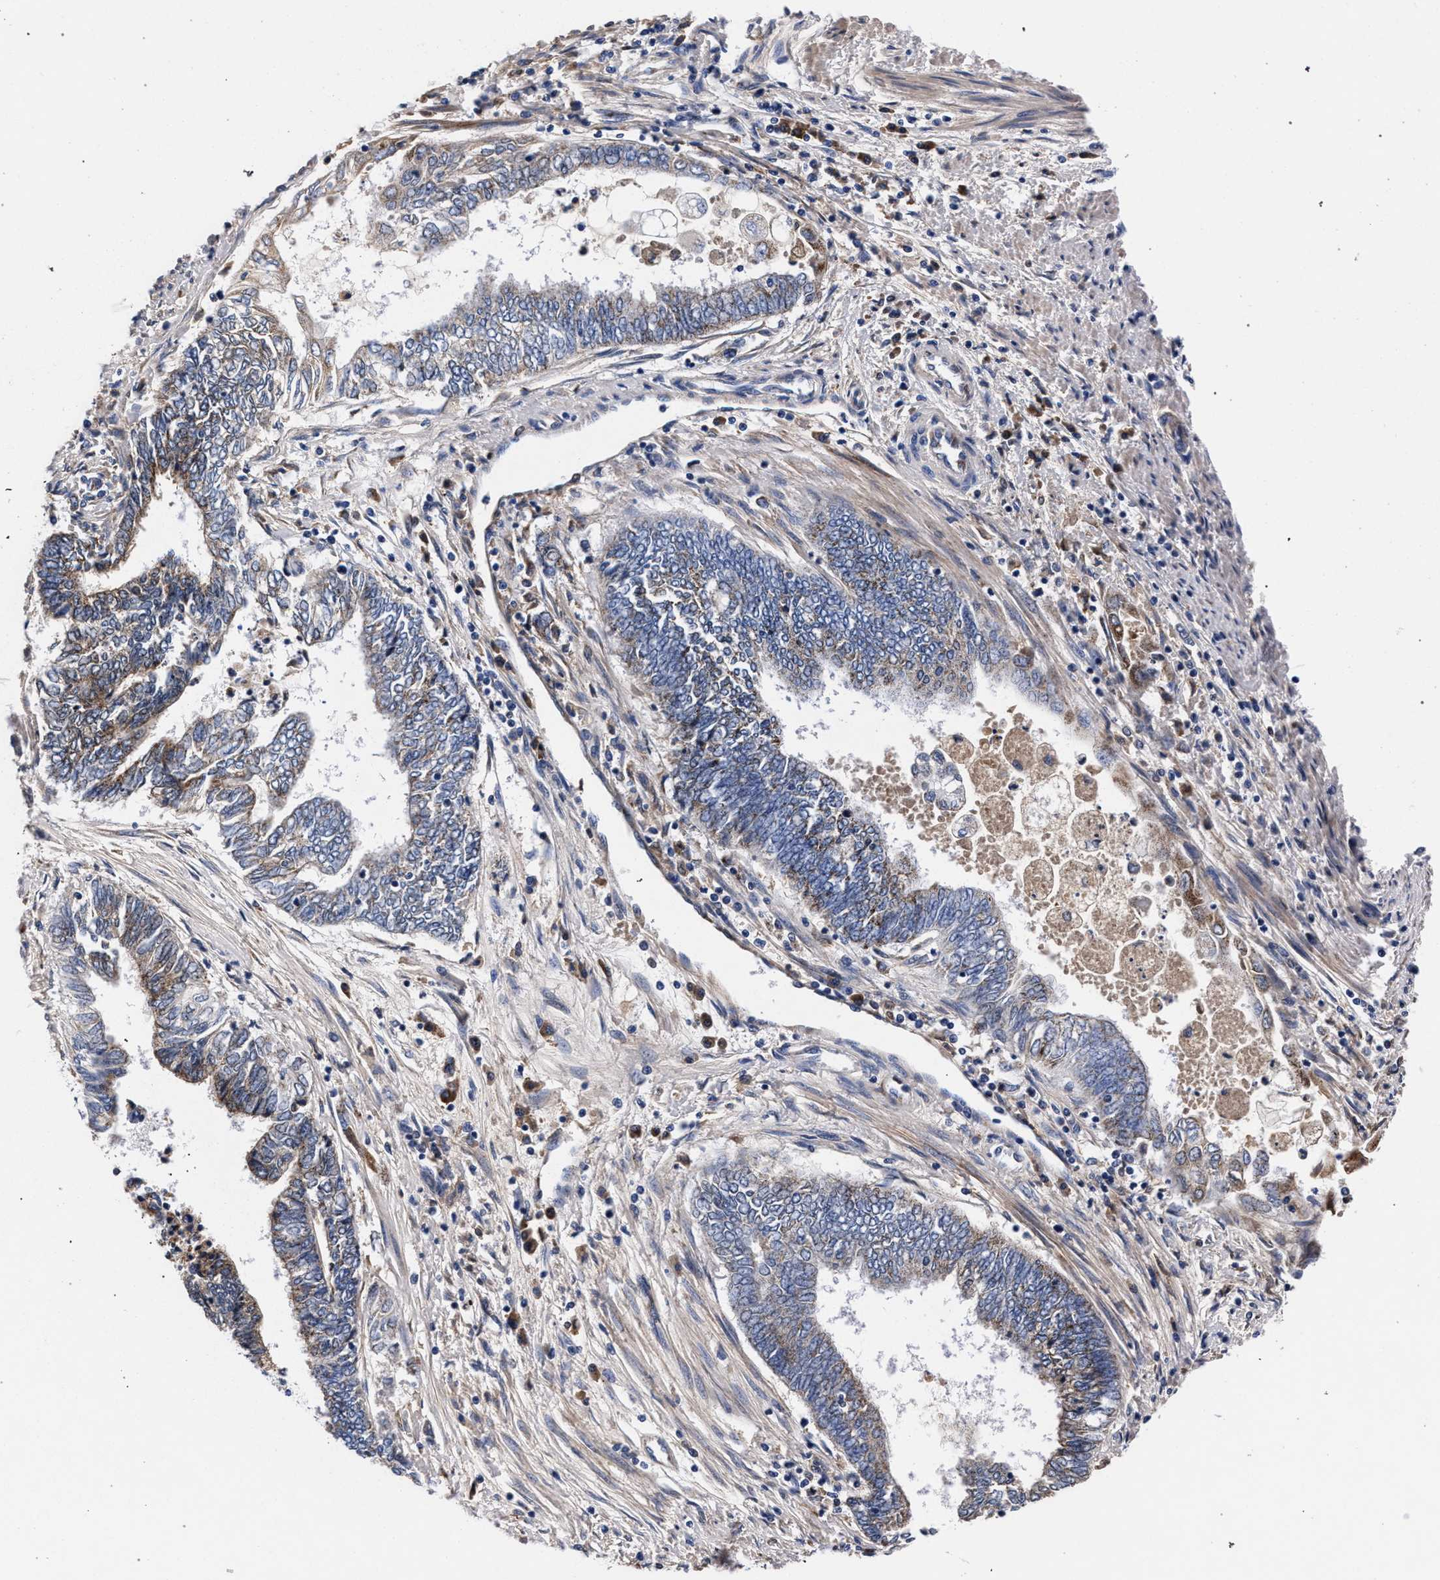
{"staining": {"intensity": "weak", "quantity": "<25%", "location": "cytoplasmic/membranous"}, "tissue": "endometrial cancer", "cell_type": "Tumor cells", "image_type": "cancer", "snomed": [{"axis": "morphology", "description": "Adenocarcinoma, NOS"}, {"axis": "topography", "description": "Uterus"}, {"axis": "topography", "description": "Endometrium"}], "caption": "A histopathology image of adenocarcinoma (endometrial) stained for a protein exhibits no brown staining in tumor cells. (Brightfield microscopy of DAB immunohistochemistry at high magnification).", "gene": "ACOX1", "patient": {"sex": "female", "age": 70}}